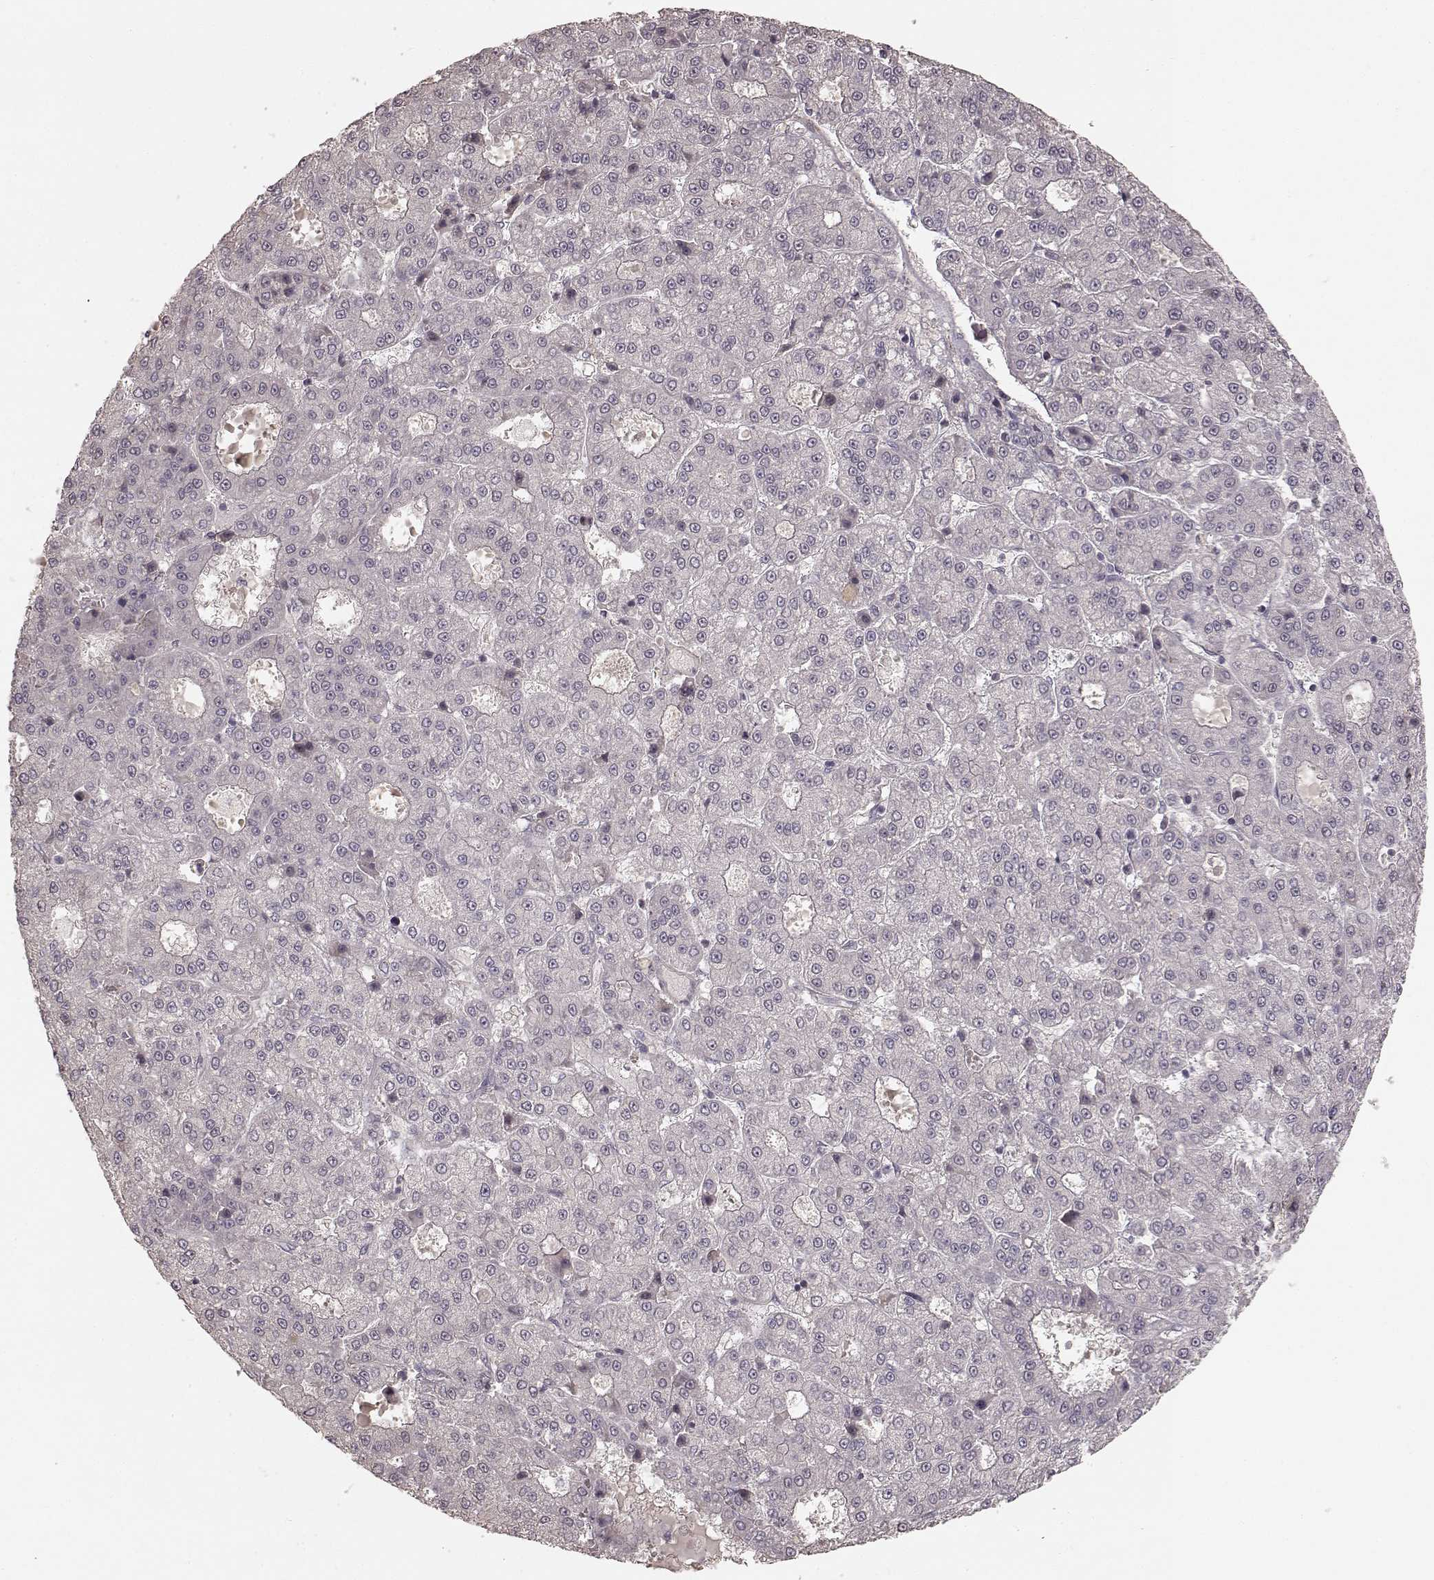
{"staining": {"intensity": "negative", "quantity": "none", "location": "none"}, "tissue": "liver cancer", "cell_type": "Tumor cells", "image_type": "cancer", "snomed": [{"axis": "morphology", "description": "Carcinoma, Hepatocellular, NOS"}, {"axis": "topography", "description": "Liver"}], "caption": "Immunohistochemistry micrograph of neoplastic tissue: liver hepatocellular carcinoma stained with DAB shows no significant protein staining in tumor cells. (DAB (3,3'-diaminobenzidine) immunohistochemistry, high magnification).", "gene": "KCNJ9", "patient": {"sex": "male", "age": 70}}